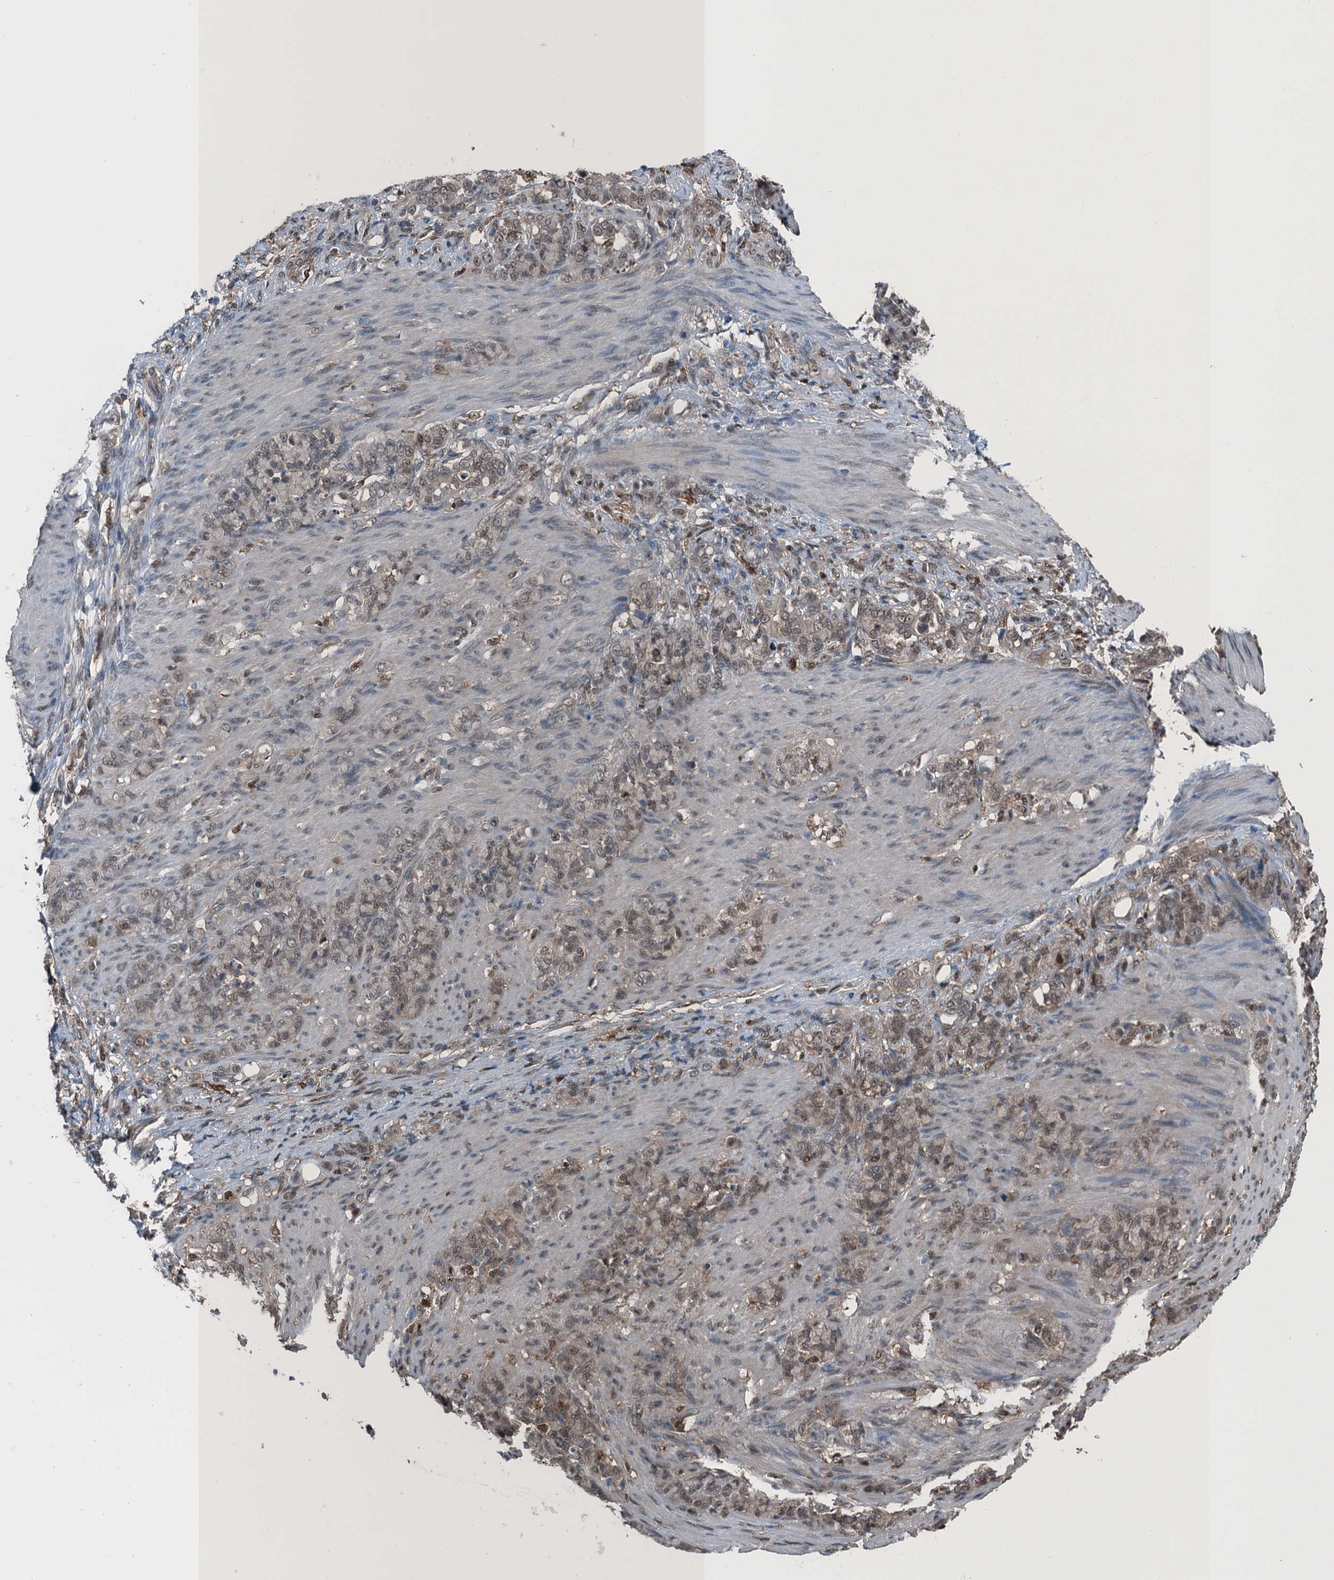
{"staining": {"intensity": "weak", "quantity": "<25%", "location": "nuclear"}, "tissue": "stomach cancer", "cell_type": "Tumor cells", "image_type": "cancer", "snomed": [{"axis": "morphology", "description": "Adenocarcinoma, NOS"}, {"axis": "topography", "description": "Stomach"}], "caption": "Immunohistochemical staining of human stomach adenocarcinoma reveals no significant staining in tumor cells. (DAB (3,3'-diaminobenzidine) immunohistochemistry, high magnification).", "gene": "RNH1", "patient": {"sex": "female", "age": 79}}